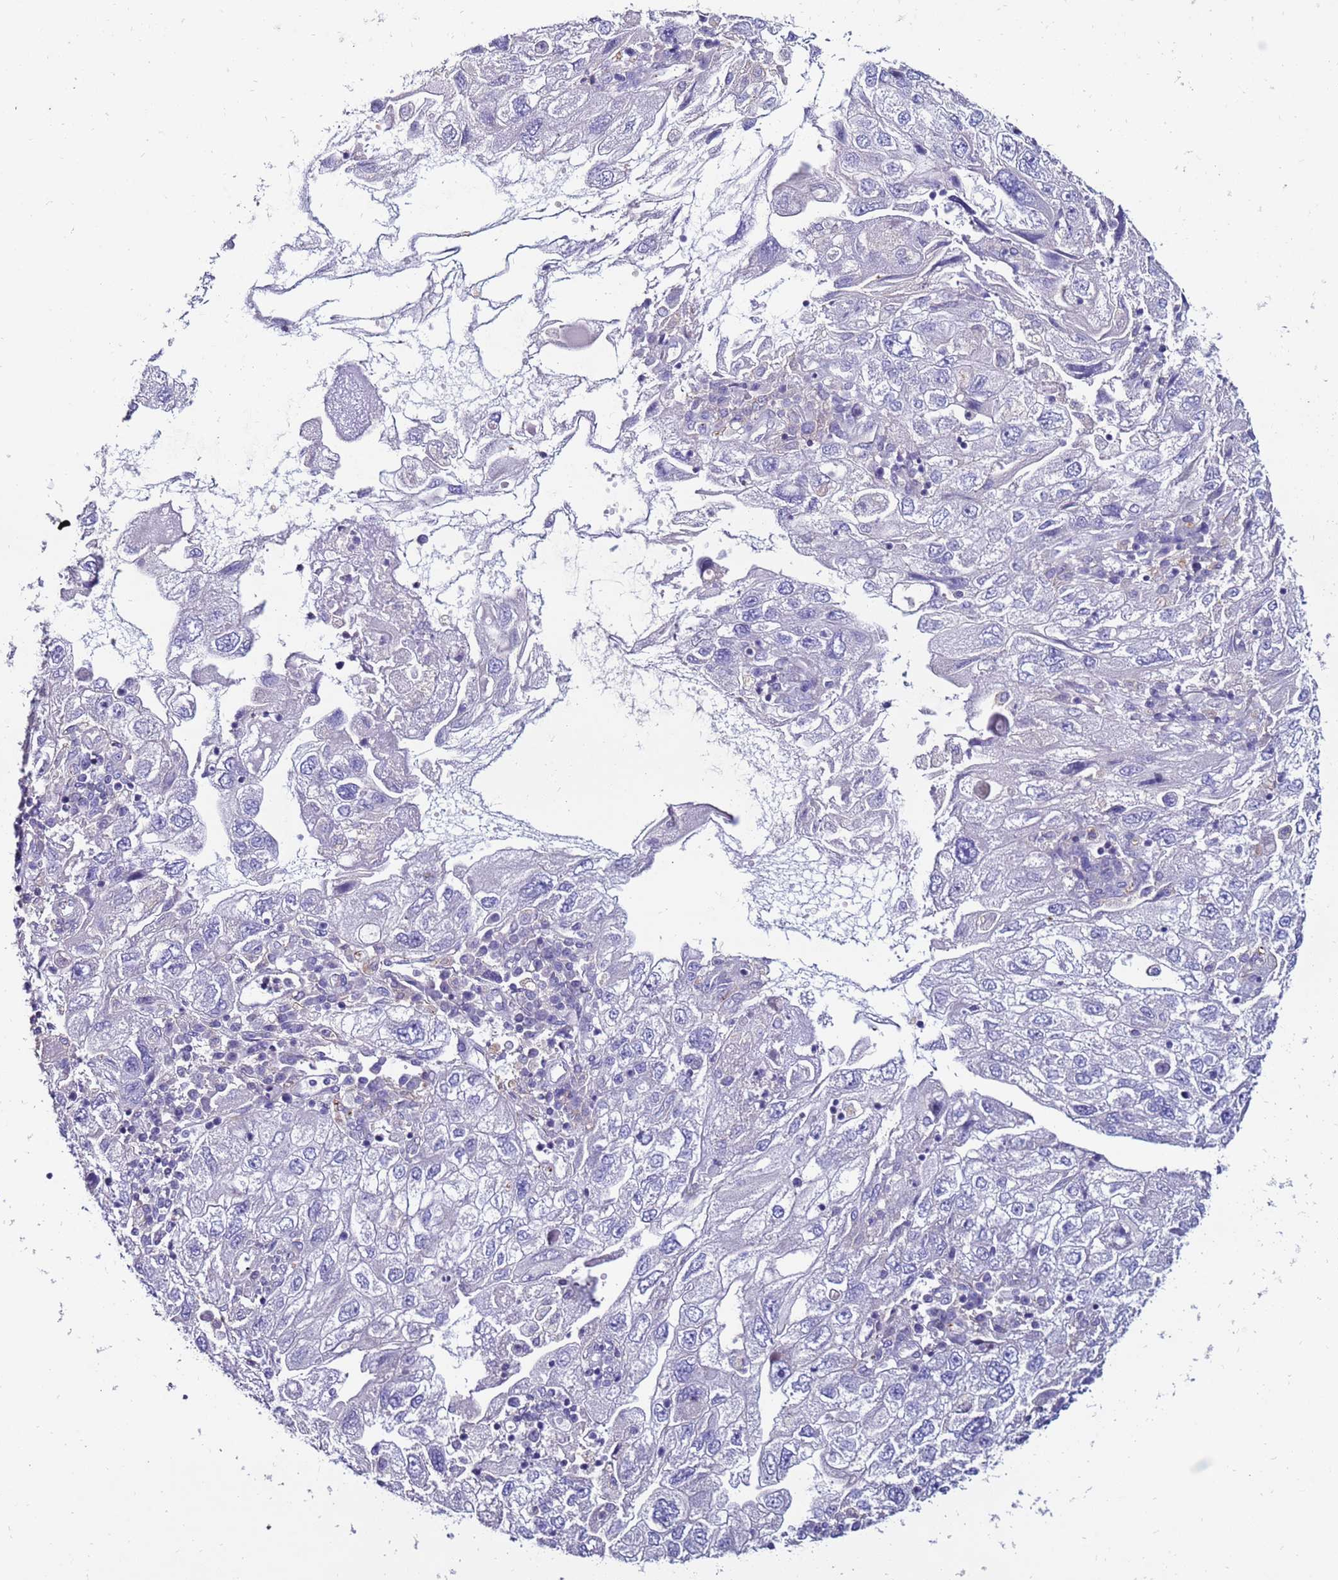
{"staining": {"intensity": "negative", "quantity": "none", "location": "none"}, "tissue": "endometrial cancer", "cell_type": "Tumor cells", "image_type": "cancer", "snomed": [{"axis": "morphology", "description": "Adenocarcinoma, NOS"}, {"axis": "topography", "description": "Endometrium"}], "caption": "Image shows no significant protein positivity in tumor cells of adenocarcinoma (endometrial).", "gene": "CLEC4M", "patient": {"sex": "female", "age": 49}}